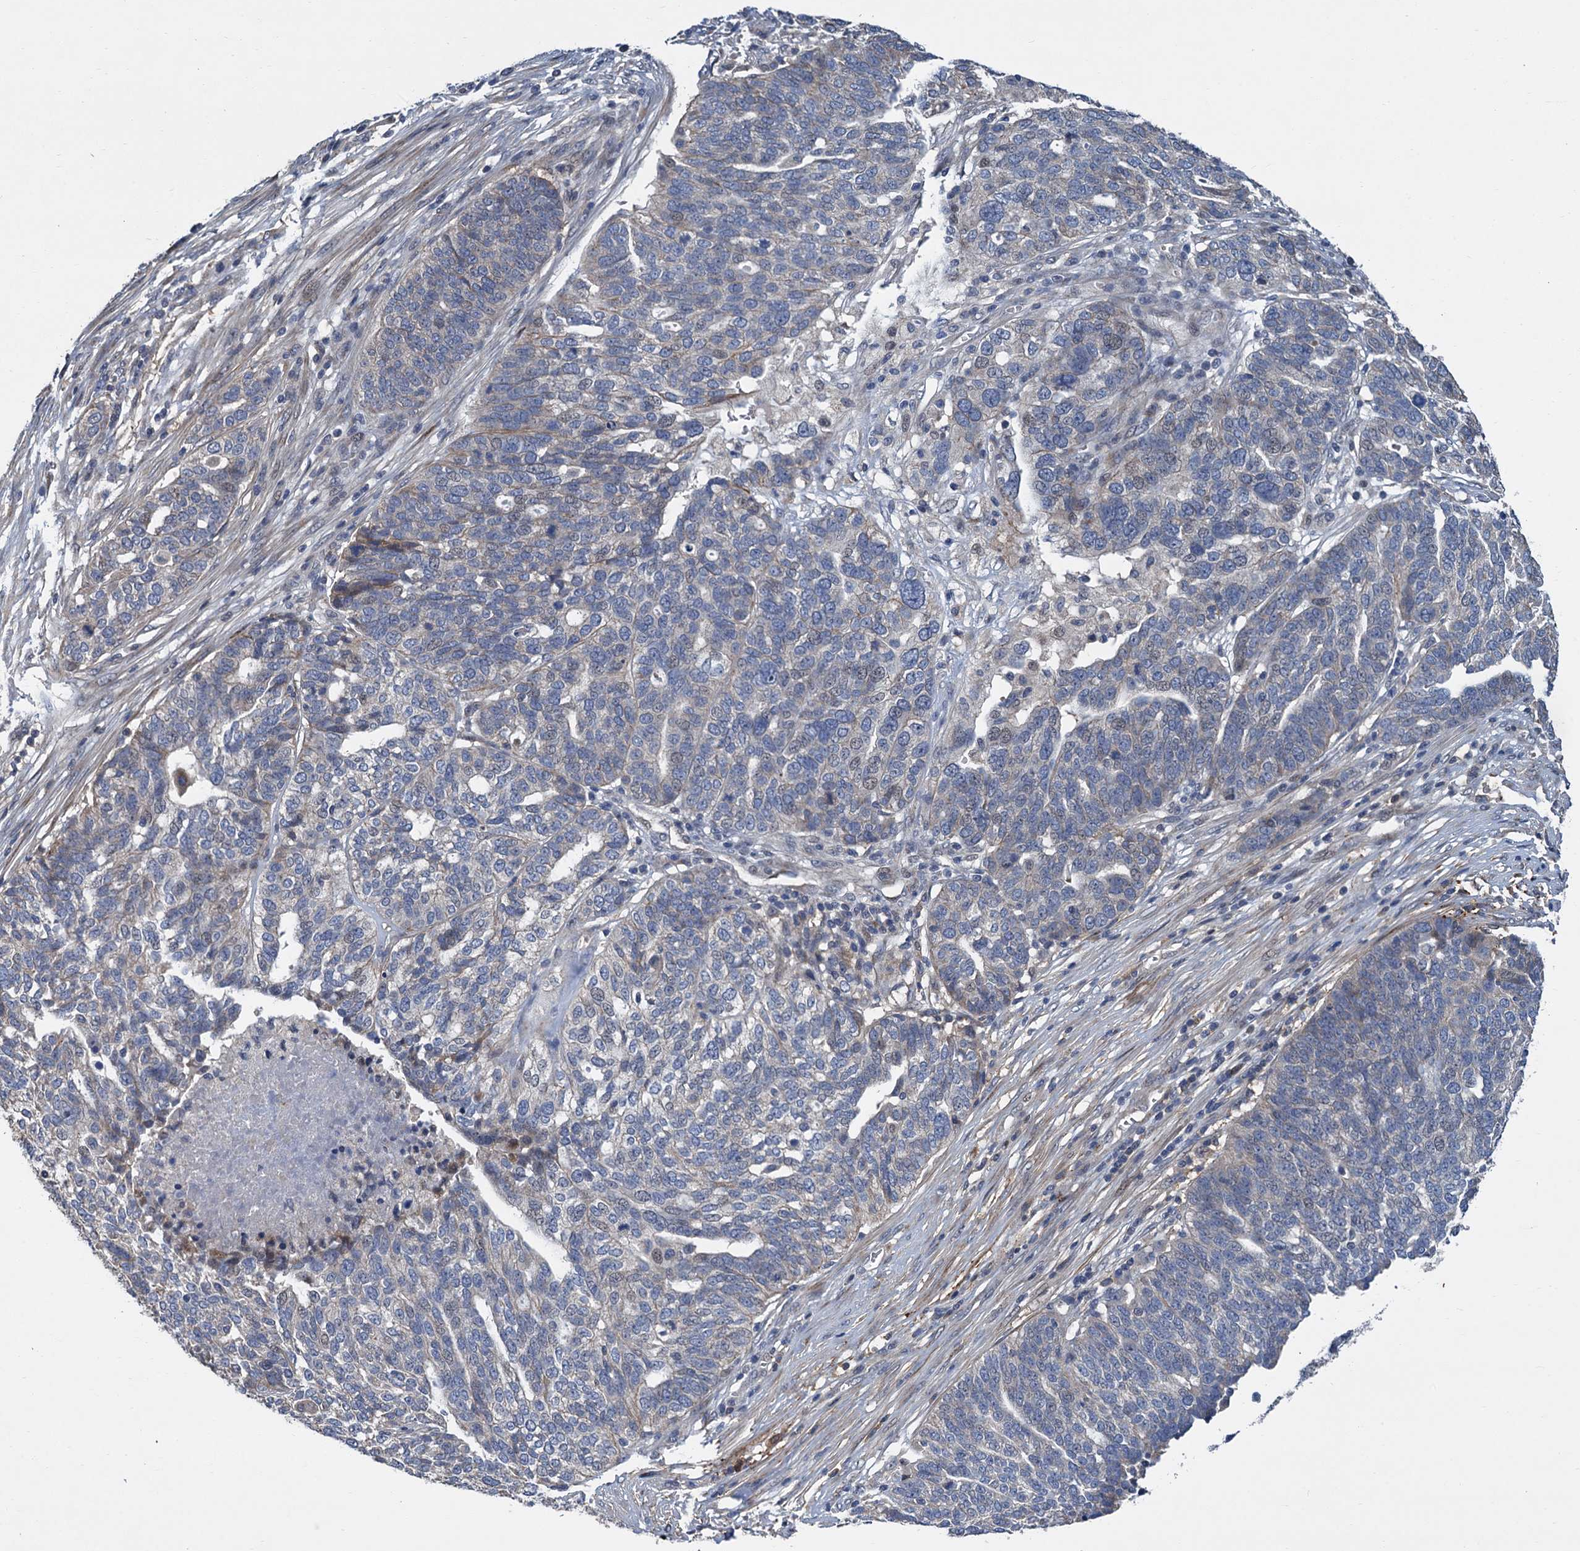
{"staining": {"intensity": "weak", "quantity": "<25%", "location": "cytoplasmic/membranous"}, "tissue": "ovarian cancer", "cell_type": "Tumor cells", "image_type": "cancer", "snomed": [{"axis": "morphology", "description": "Cystadenocarcinoma, serous, NOS"}, {"axis": "topography", "description": "Ovary"}], "caption": "Image shows no protein positivity in tumor cells of ovarian cancer (serous cystadenocarcinoma) tissue.", "gene": "TRAF7", "patient": {"sex": "female", "age": 59}}